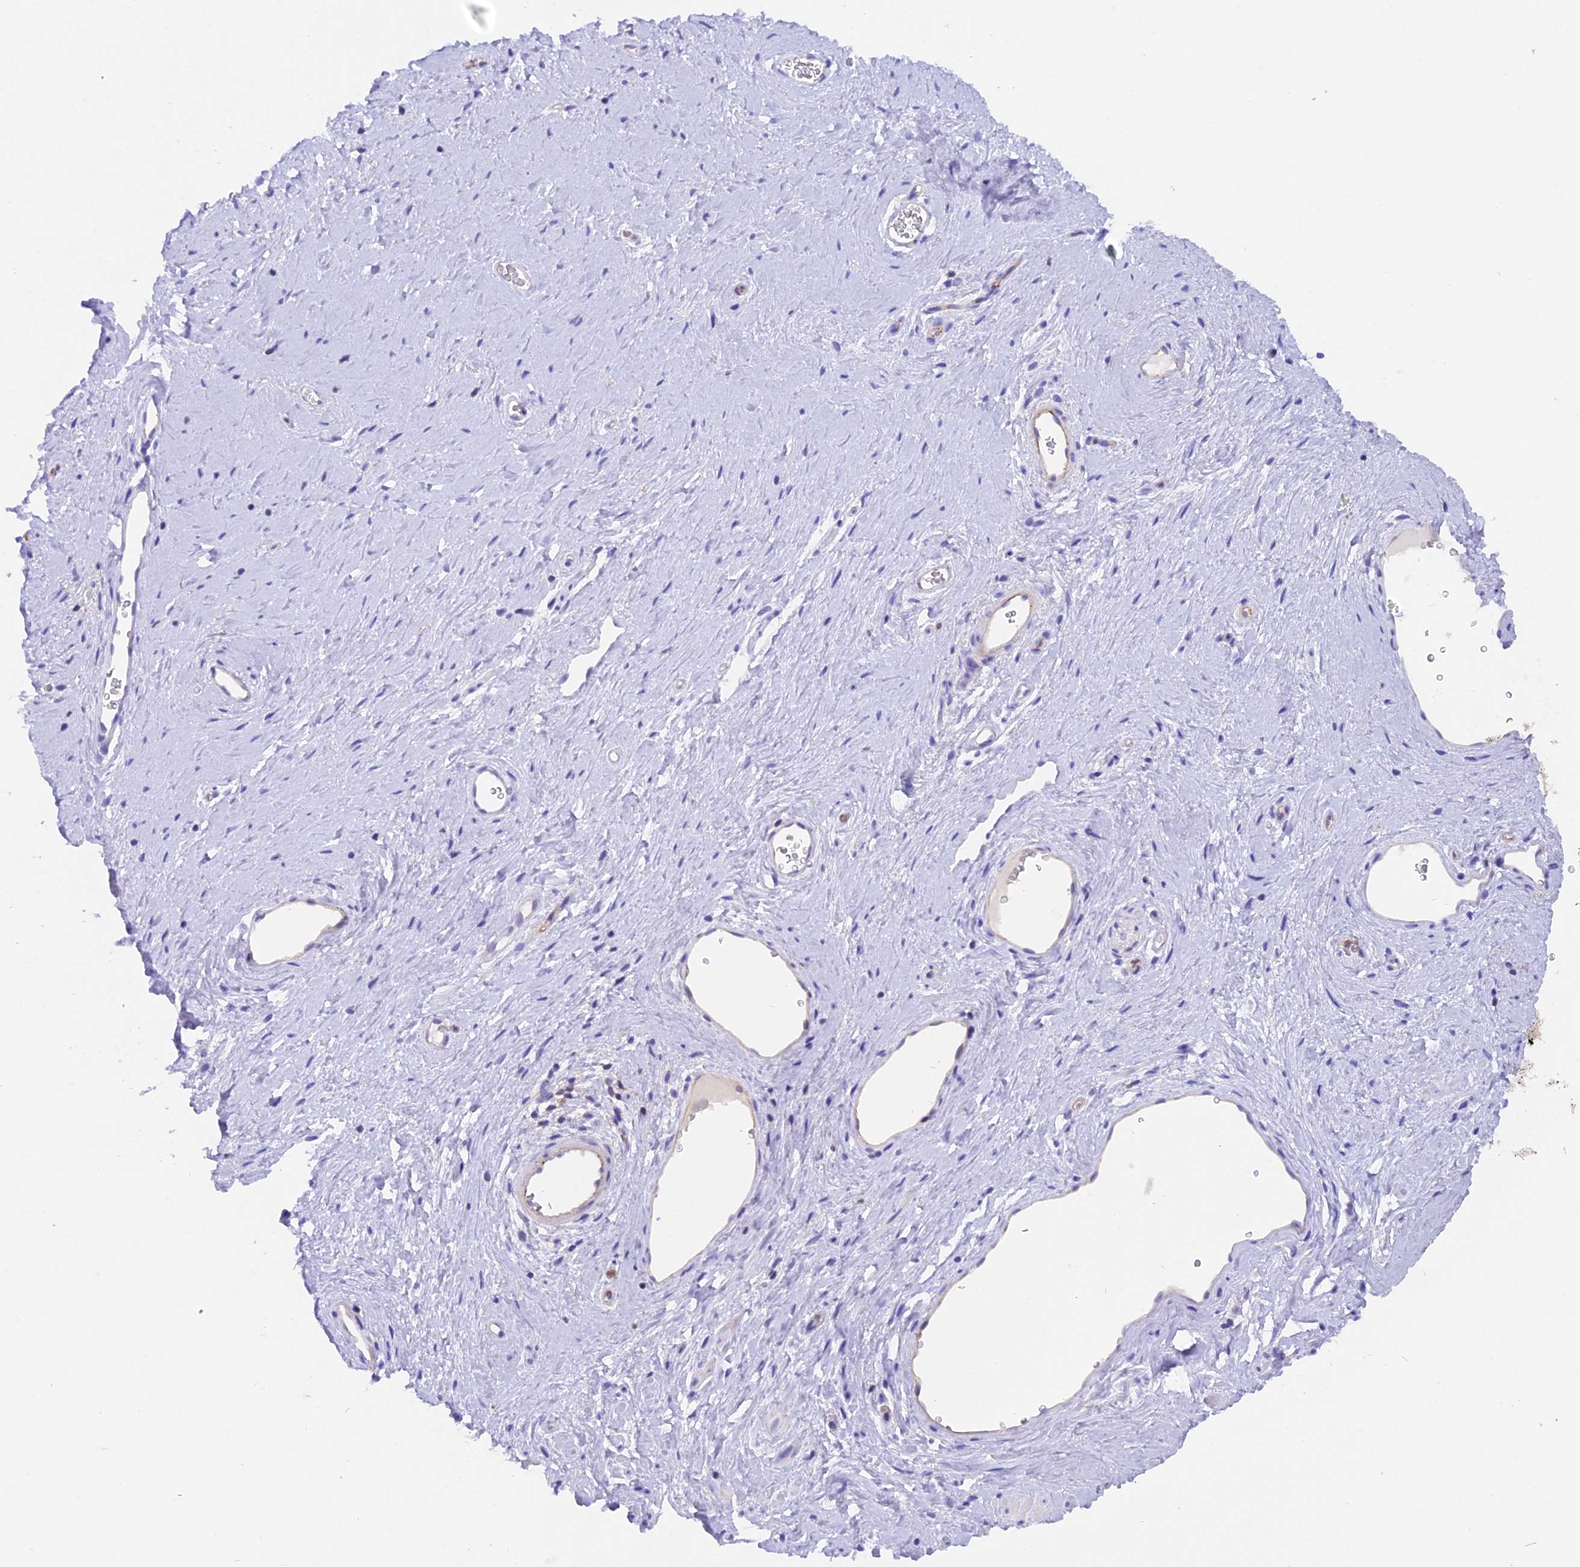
{"staining": {"intensity": "negative", "quantity": "none", "location": "none"}, "tissue": "adipose tissue", "cell_type": "Adipocytes", "image_type": "normal", "snomed": [{"axis": "morphology", "description": "Normal tissue, NOS"}, {"axis": "morphology", "description": "Adenocarcinoma, NOS"}, {"axis": "topography", "description": "Rectum"}, {"axis": "topography", "description": "Vagina"}, {"axis": "topography", "description": "Peripheral nerve tissue"}], "caption": "This is a micrograph of immunohistochemistry (IHC) staining of unremarkable adipose tissue, which shows no positivity in adipocytes.", "gene": "FAM193A", "patient": {"sex": "female", "age": 71}}